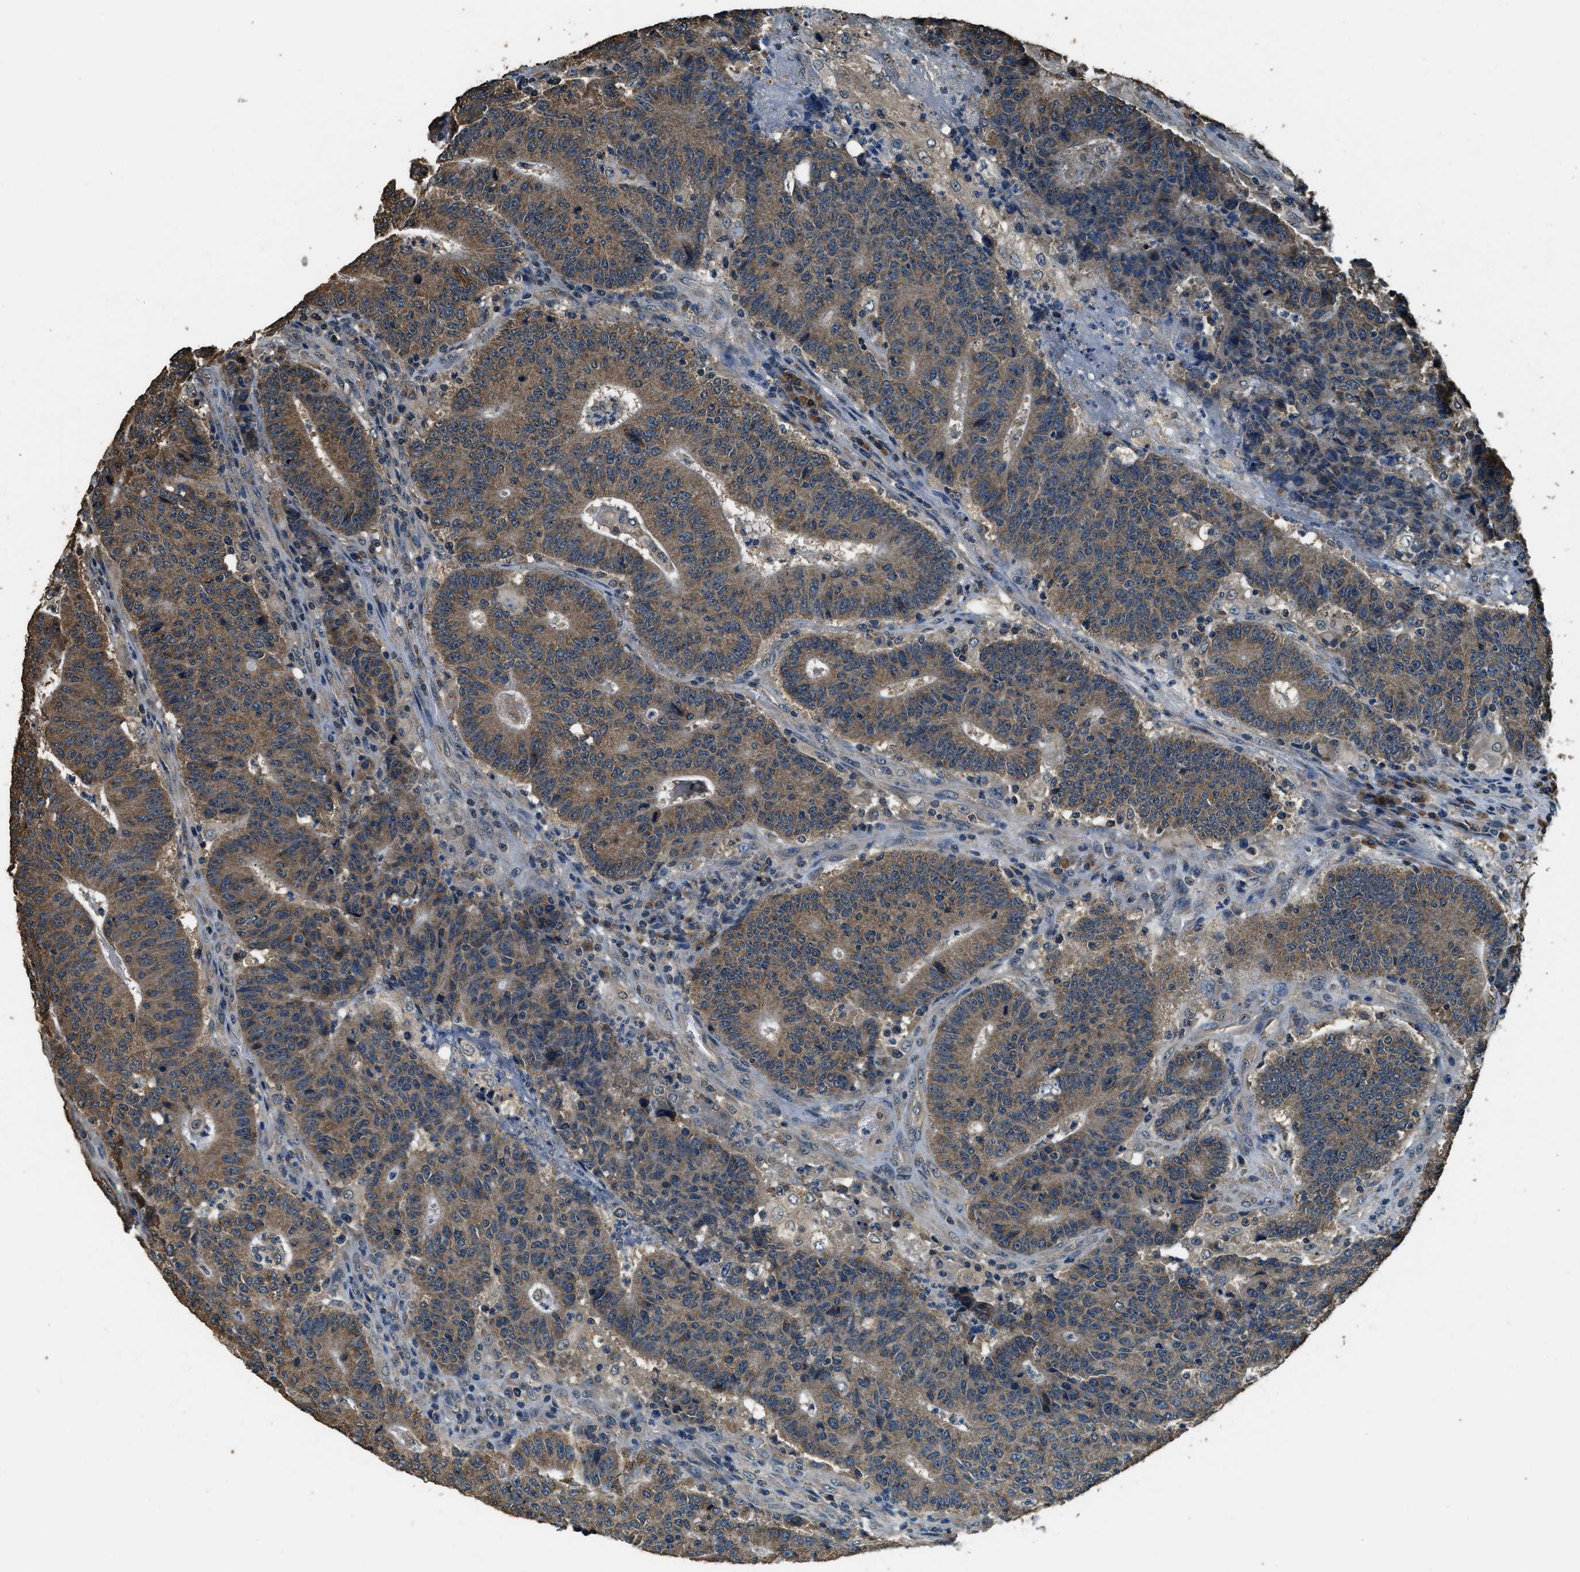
{"staining": {"intensity": "moderate", "quantity": ">75%", "location": "cytoplasmic/membranous"}, "tissue": "colorectal cancer", "cell_type": "Tumor cells", "image_type": "cancer", "snomed": [{"axis": "morphology", "description": "Normal tissue, NOS"}, {"axis": "morphology", "description": "Adenocarcinoma, NOS"}, {"axis": "topography", "description": "Colon"}], "caption": "Protein staining reveals moderate cytoplasmic/membranous positivity in about >75% of tumor cells in colorectal adenocarcinoma. (Brightfield microscopy of DAB IHC at high magnification).", "gene": "SALL3", "patient": {"sex": "female", "age": 75}}